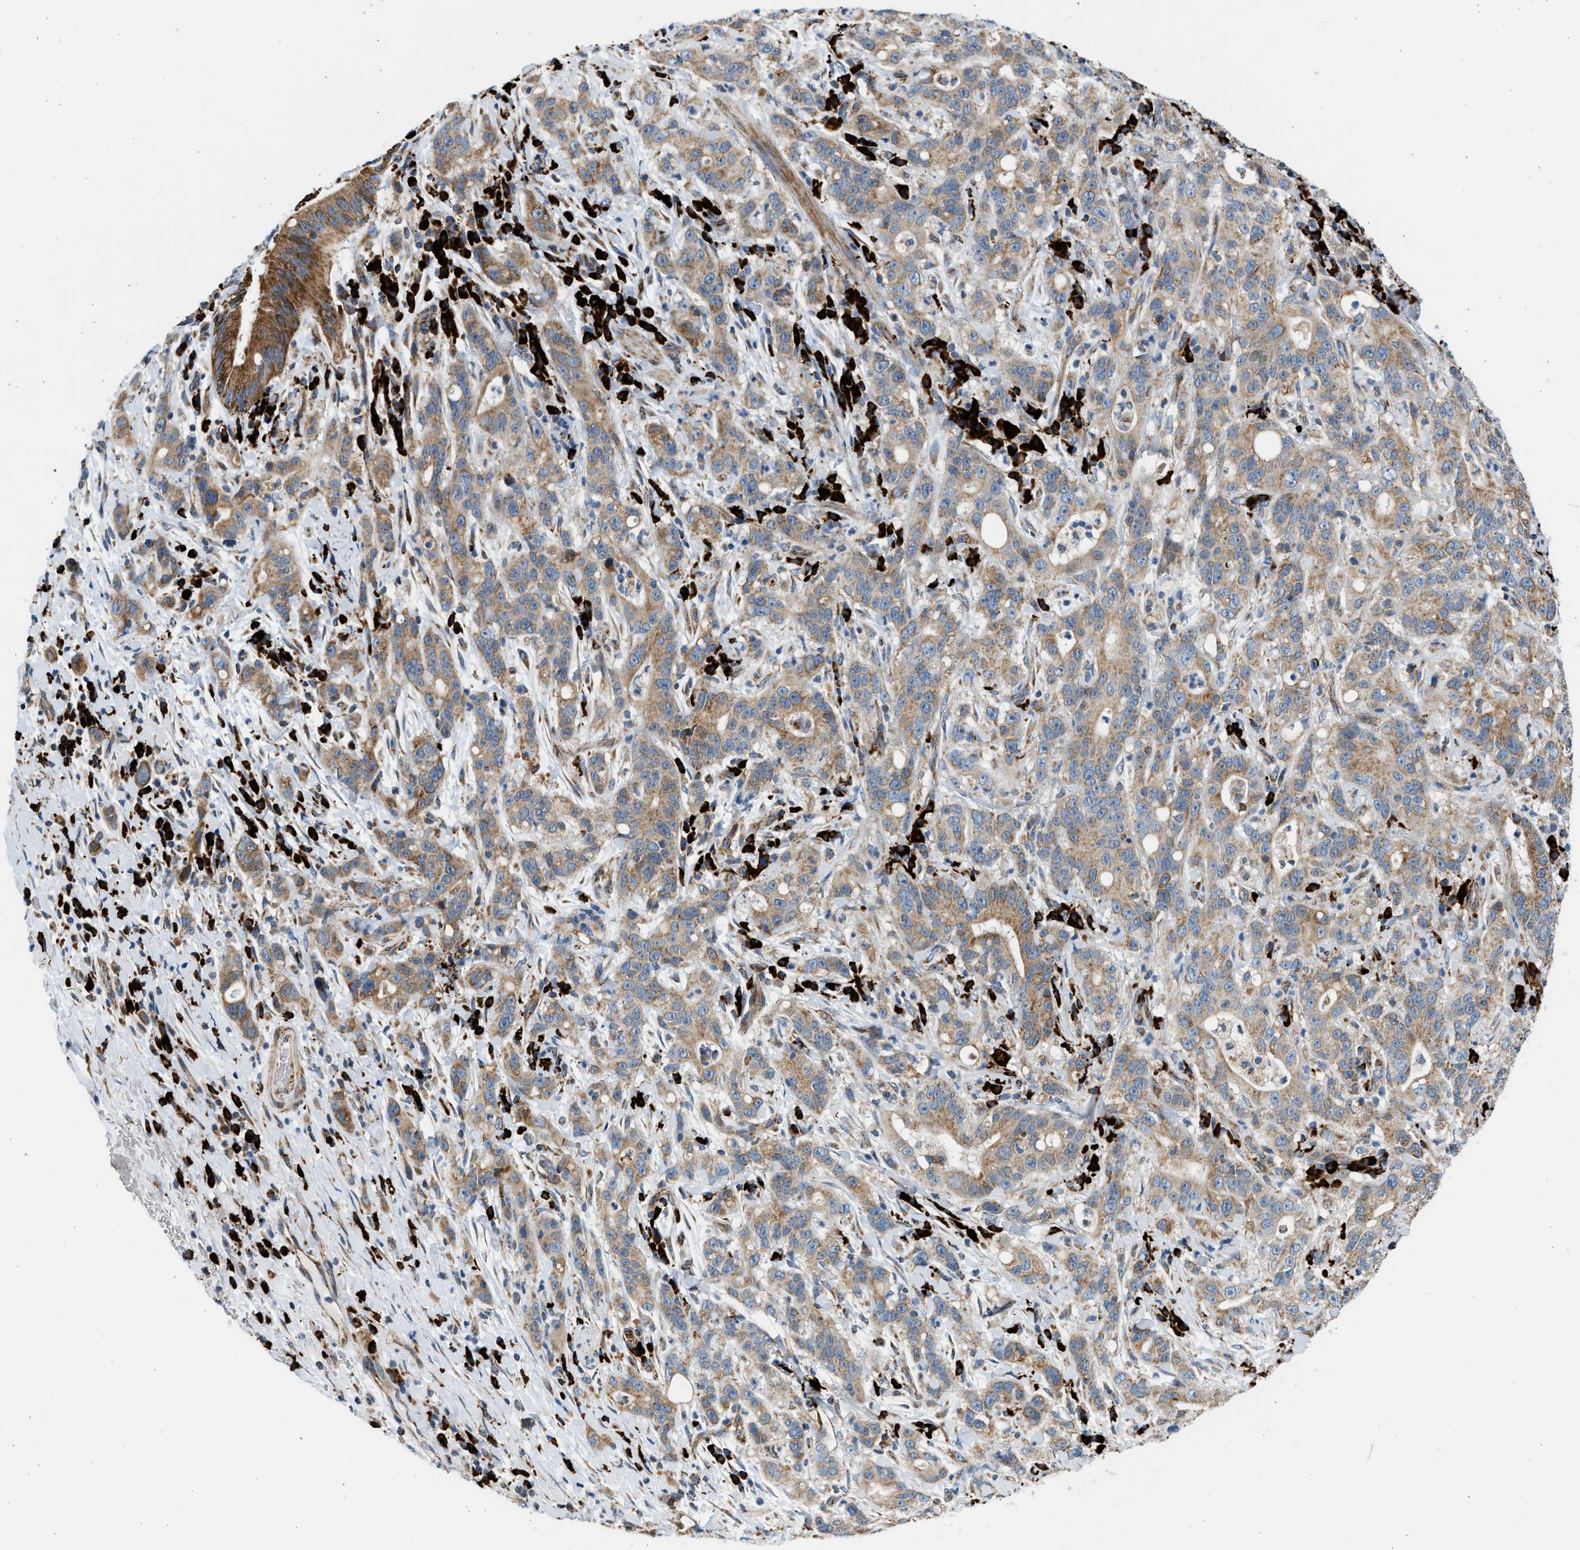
{"staining": {"intensity": "moderate", "quantity": ">75%", "location": "cytoplasmic/membranous"}, "tissue": "liver cancer", "cell_type": "Tumor cells", "image_type": "cancer", "snomed": [{"axis": "morphology", "description": "Cholangiocarcinoma"}, {"axis": "topography", "description": "Liver"}], "caption": "DAB immunohistochemical staining of human liver cancer (cholangiocarcinoma) reveals moderate cytoplasmic/membranous protein staining in about >75% of tumor cells.", "gene": "KCNMB3", "patient": {"sex": "female", "age": 38}}